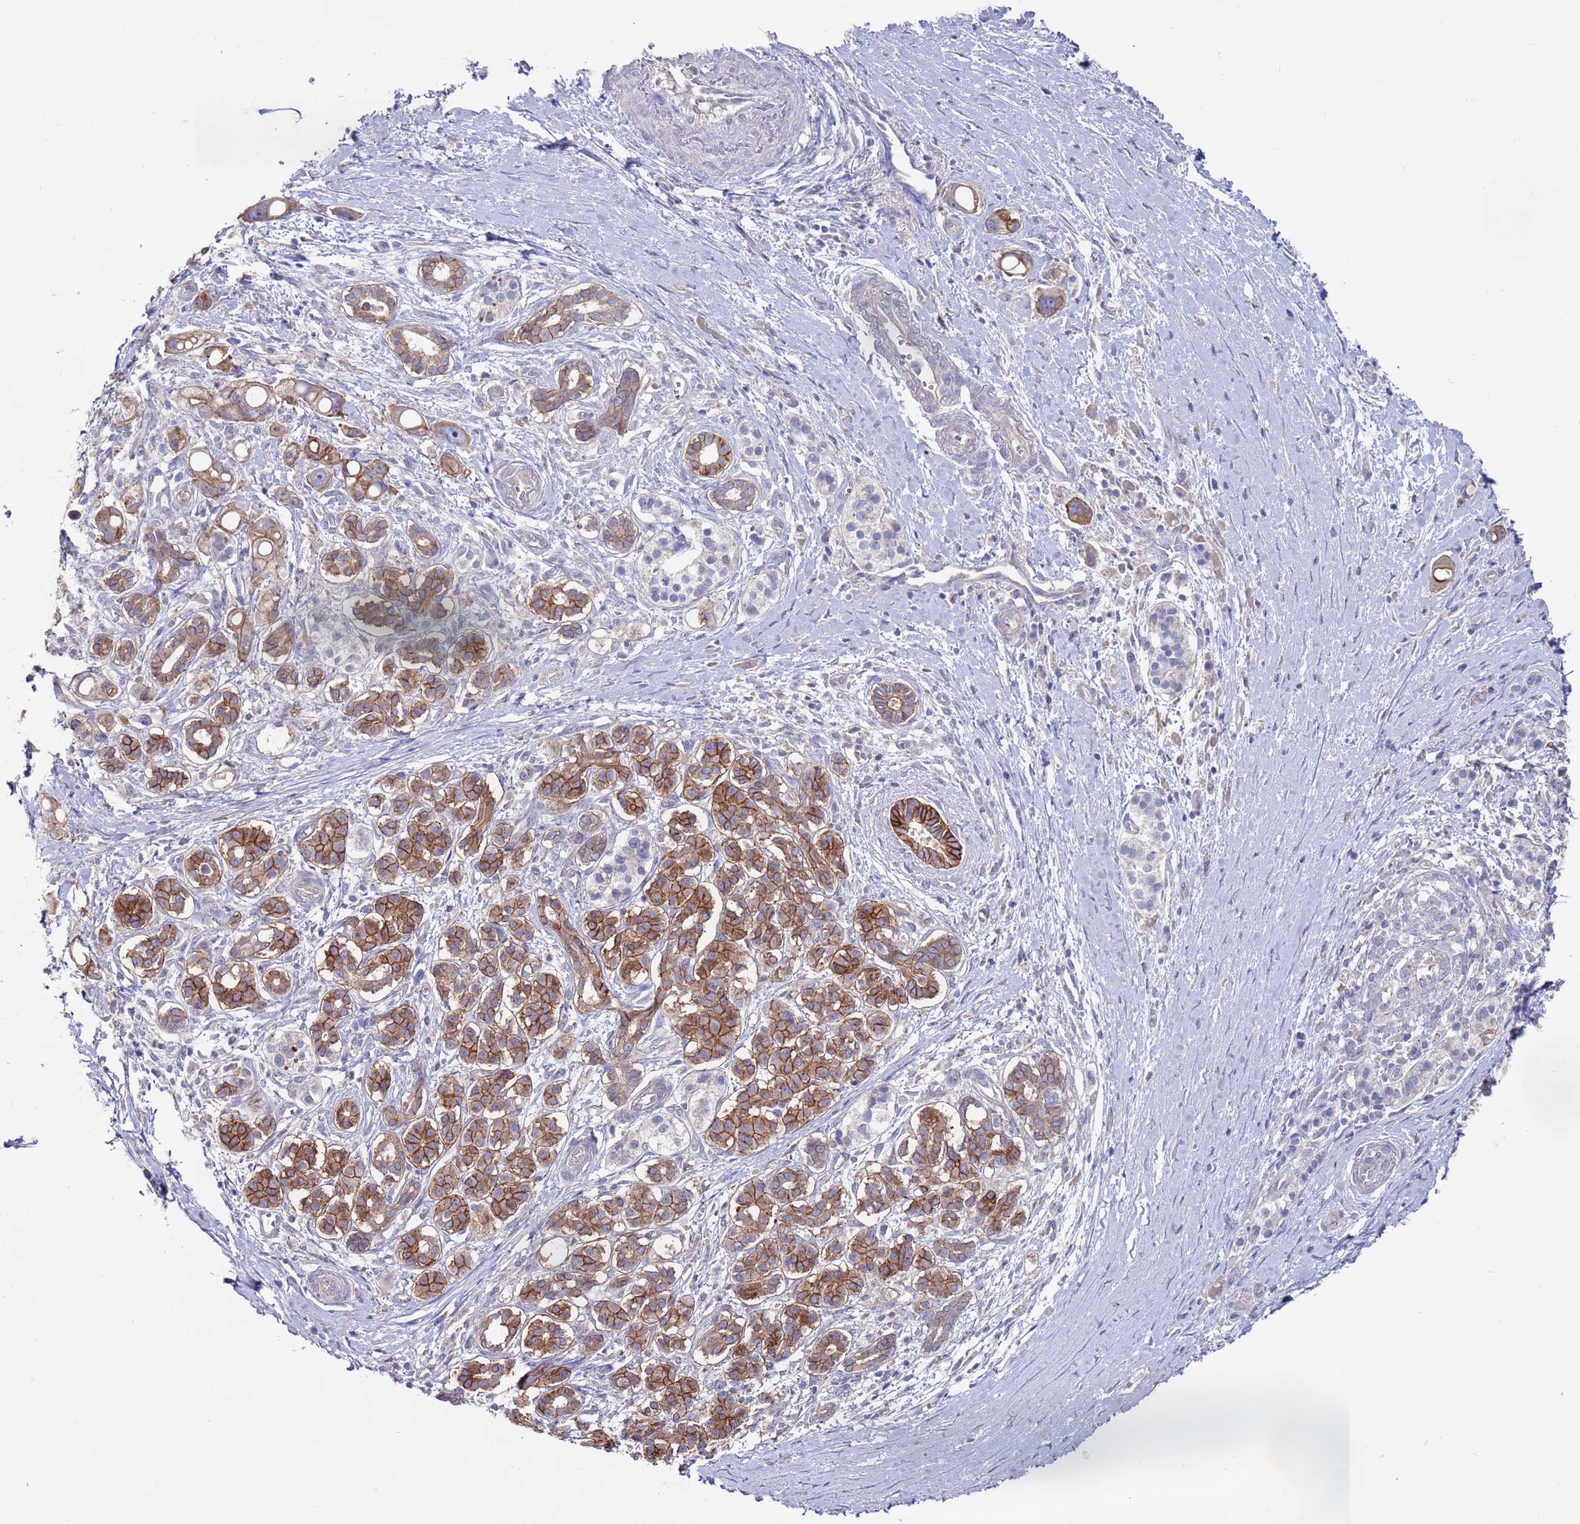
{"staining": {"intensity": "strong", "quantity": ">75%", "location": "cytoplasmic/membranous"}, "tissue": "pancreatic cancer", "cell_type": "Tumor cells", "image_type": "cancer", "snomed": [{"axis": "morphology", "description": "Adenocarcinoma, NOS"}, {"axis": "topography", "description": "Pancreas"}], "caption": "About >75% of tumor cells in adenocarcinoma (pancreatic) display strong cytoplasmic/membranous protein positivity as visualized by brown immunohistochemical staining.", "gene": "KRTCAP3", "patient": {"sex": "male", "age": 68}}